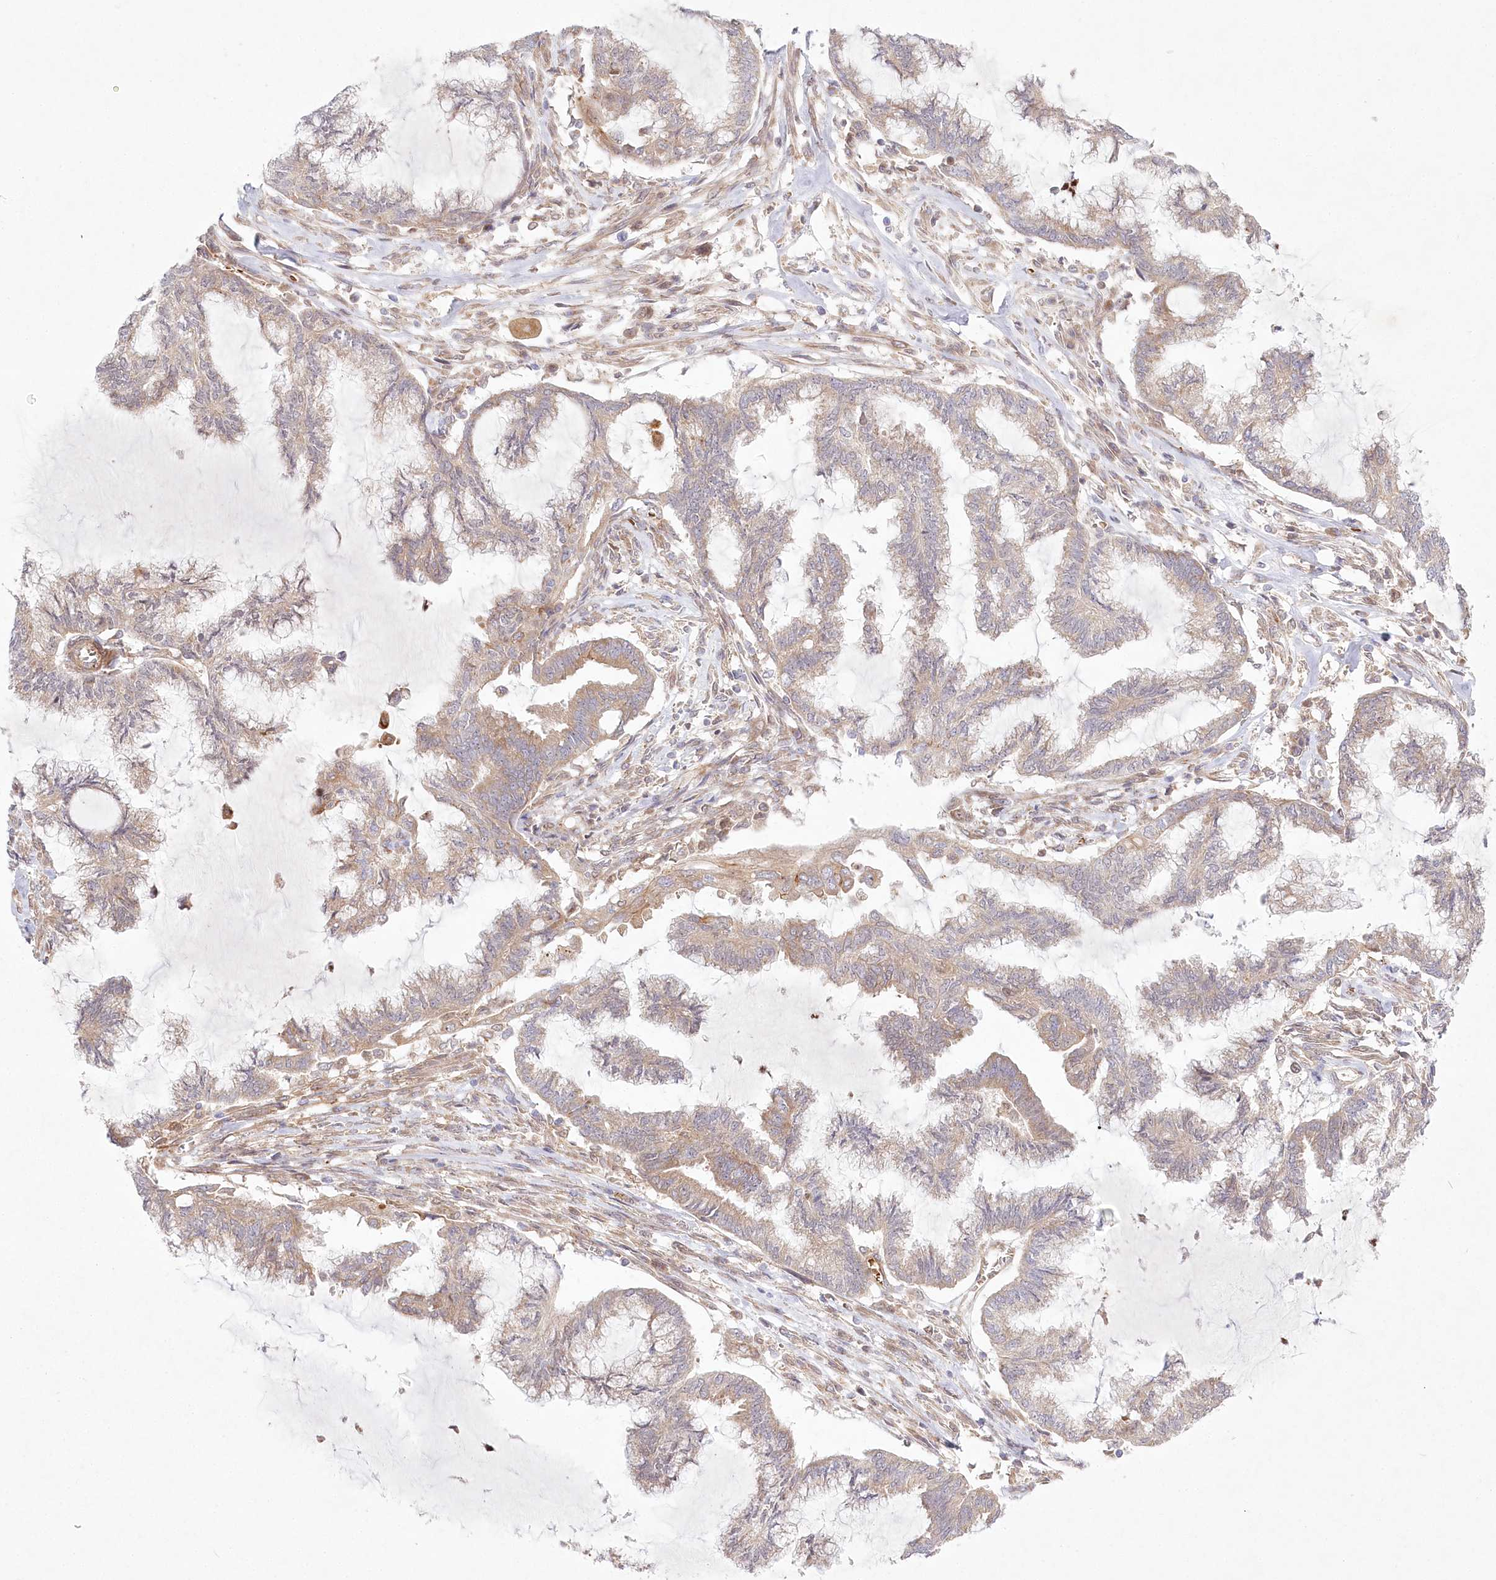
{"staining": {"intensity": "weak", "quantity": "25%-75%", "location": "cytoplasmic/membranous"}, "tissue": "endometrial cancer", "cell_type": "Tumor cells", "image_type": "cancer", "snomed": [{"axis": "morphology", "description": "Adenocarcinoma, NOS"}, {"axis": "topography", "description": "Endometrium"}], "caption": "About 25%-75% of tumor cells in endometrial cancer exhibit weak cytoplasmic/membranous protein expression as visualized by brown immunohistochemical staining.", "gene": "COMMD3", "patient": {"sex": "female", "age": 86}}